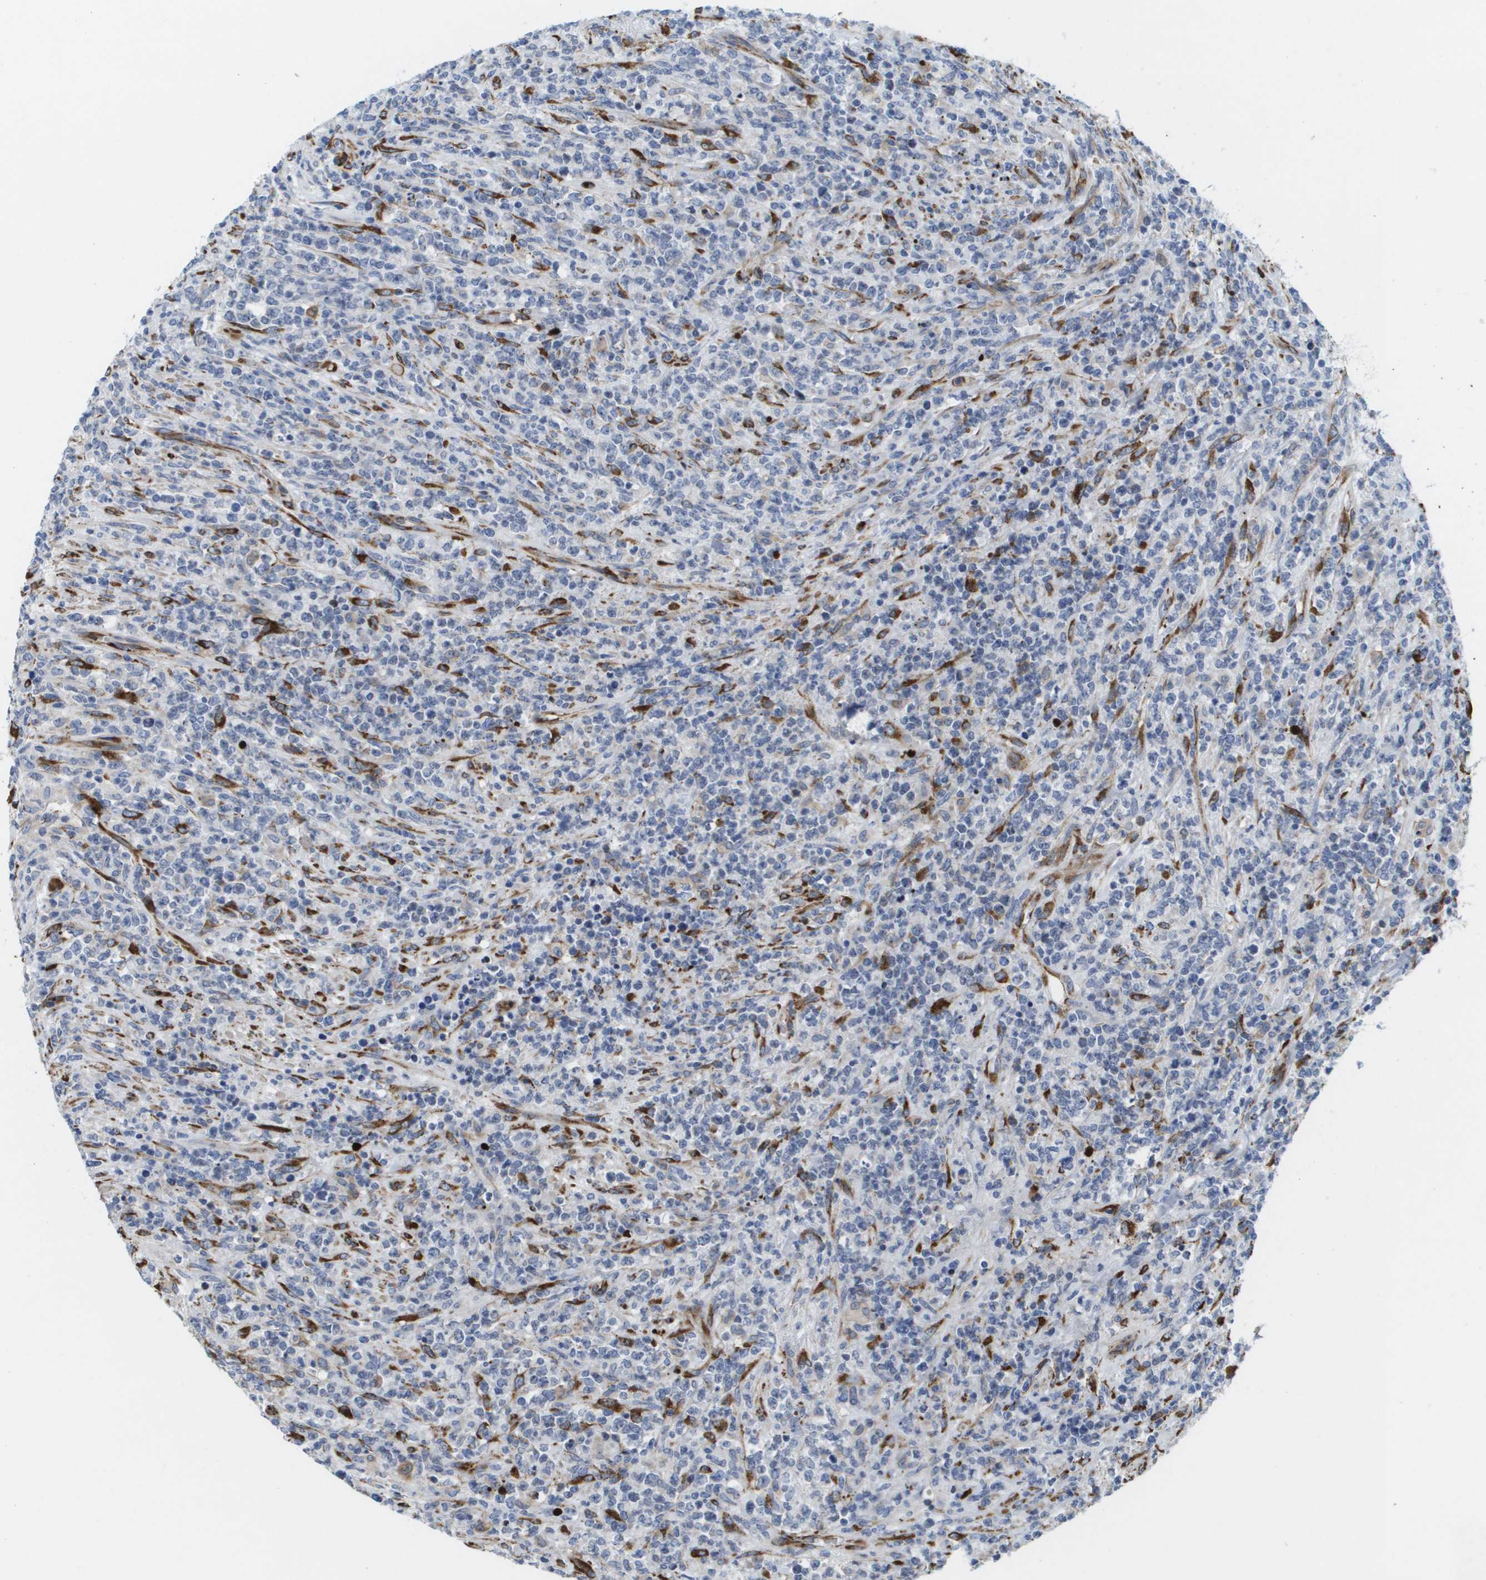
{"staining": {"intensity": "negative", "quantity": "none", "location": "none"}, "tissue": "lymphoma", "cell_type": "Tumor cells", "image_type": "cancer", "snomed": [{"axis": "morphology", "description": "Malignant lymphoma, non-Hodgkin's type, High grade"}, {"axis": "topography", "description": "Soft tissue"}], "caption": "High magnification brightfield microscopy of malignant lymphoma, non-Hodgkin's type (high-grade) stained with DAB (3,3'-diaminobenzidine) (brown) and counterstained with hematoxylin (blue): tumor cells show no significant positivity.", "gene": "ST3GAL2", "patient": {"sex": "male", "age": 18}}